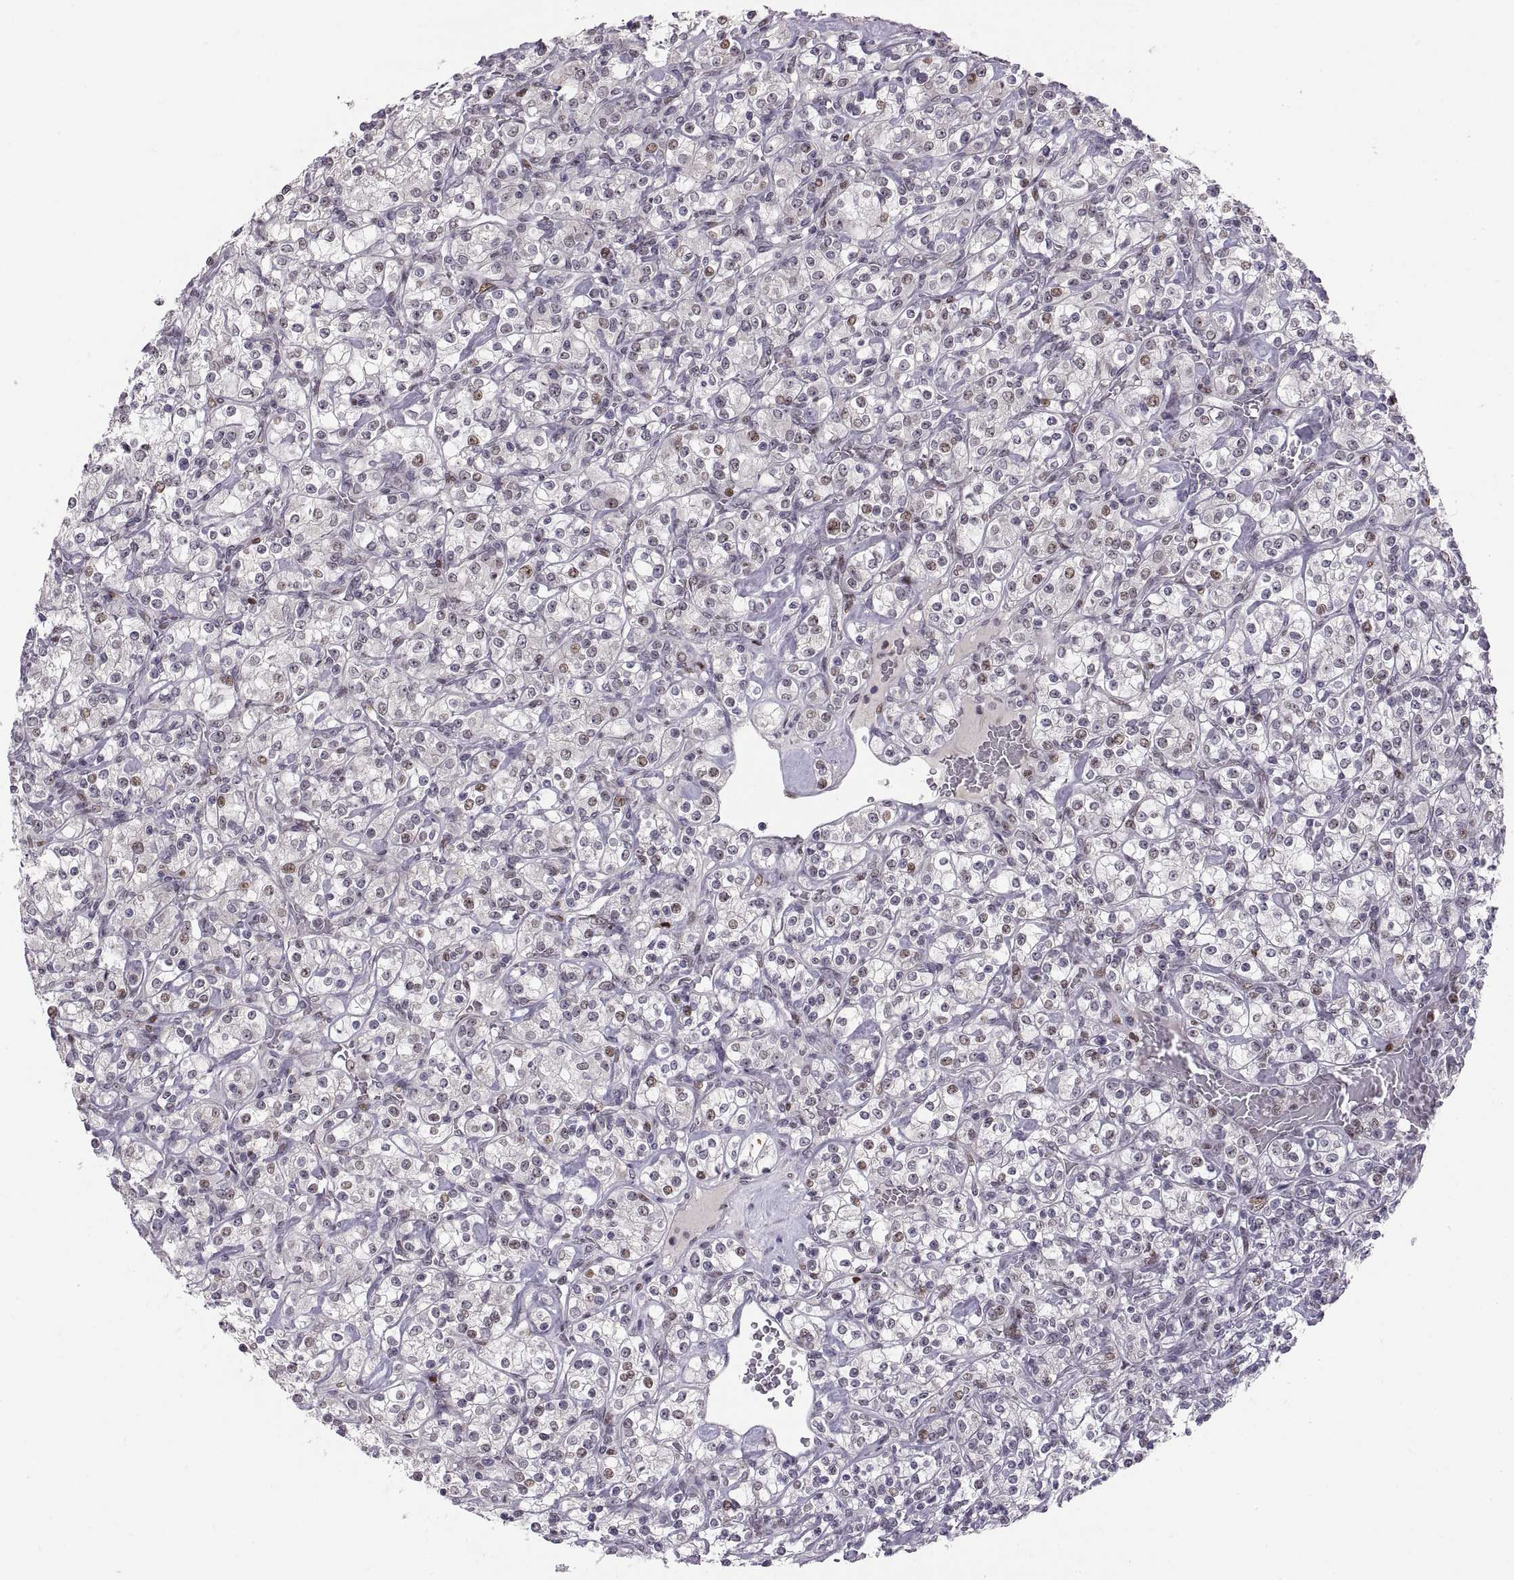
{"staining": {"intensity": "negative", "quantity": "none", "location": "none"}, "tissue": "renal cancer", "cell_type": "Tumor cells", "image_type": "cancer", "snomed": [{"axis": "morphology", "description": "Adenocarcinoma, NOS"}, {"axis": "topography", "description": "Kidney"}], "caption": "This is a micrograph of IHC staining of adenocarcinoma (renal), which shows no positivity in tumor cells.", "gene": "SNAI1", "patient": {"sex": "male", "age": 77}}